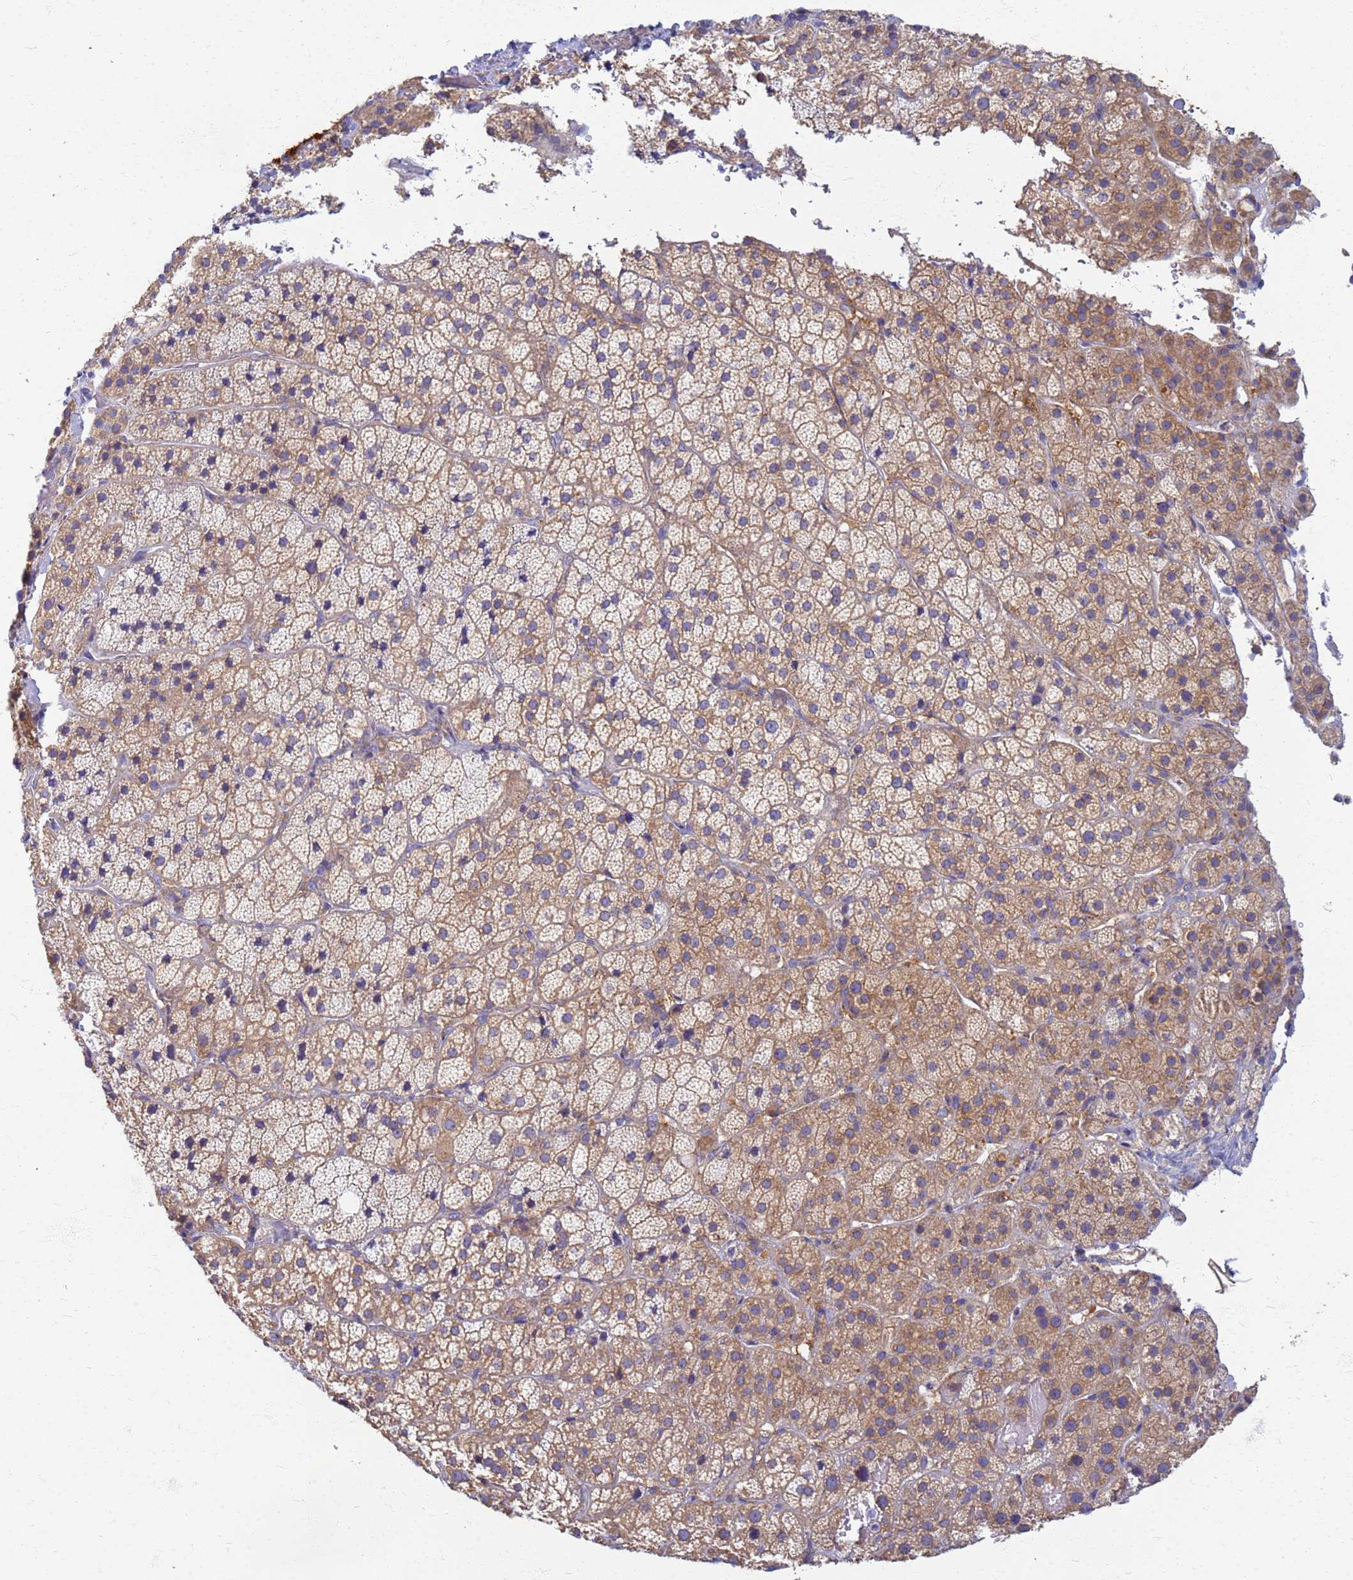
{"staining": {"intensity": "moderate", "quantity": "25%-75%", "location": "cytoplasmic/membranous"}, "tissue": "adrenal gland", "cell_type": "Glandular cells", "image_type": "normal", "snomed": [{"axis": "morphology", "description": "Normal tissue, NOS"}, {"axis": "topography", "description": "Adrenal gland"}], "caption": "Immunohistochemistry (IHC) (DAB (3,3'-diaminobenzidine)) staining of benign adrenal gland shows moderate cytoplasmic/membranous protein expression in about 25%-75% of glandular cells.", "gene": "EEA1", "patient": {"sex": "female", "age": 70}}